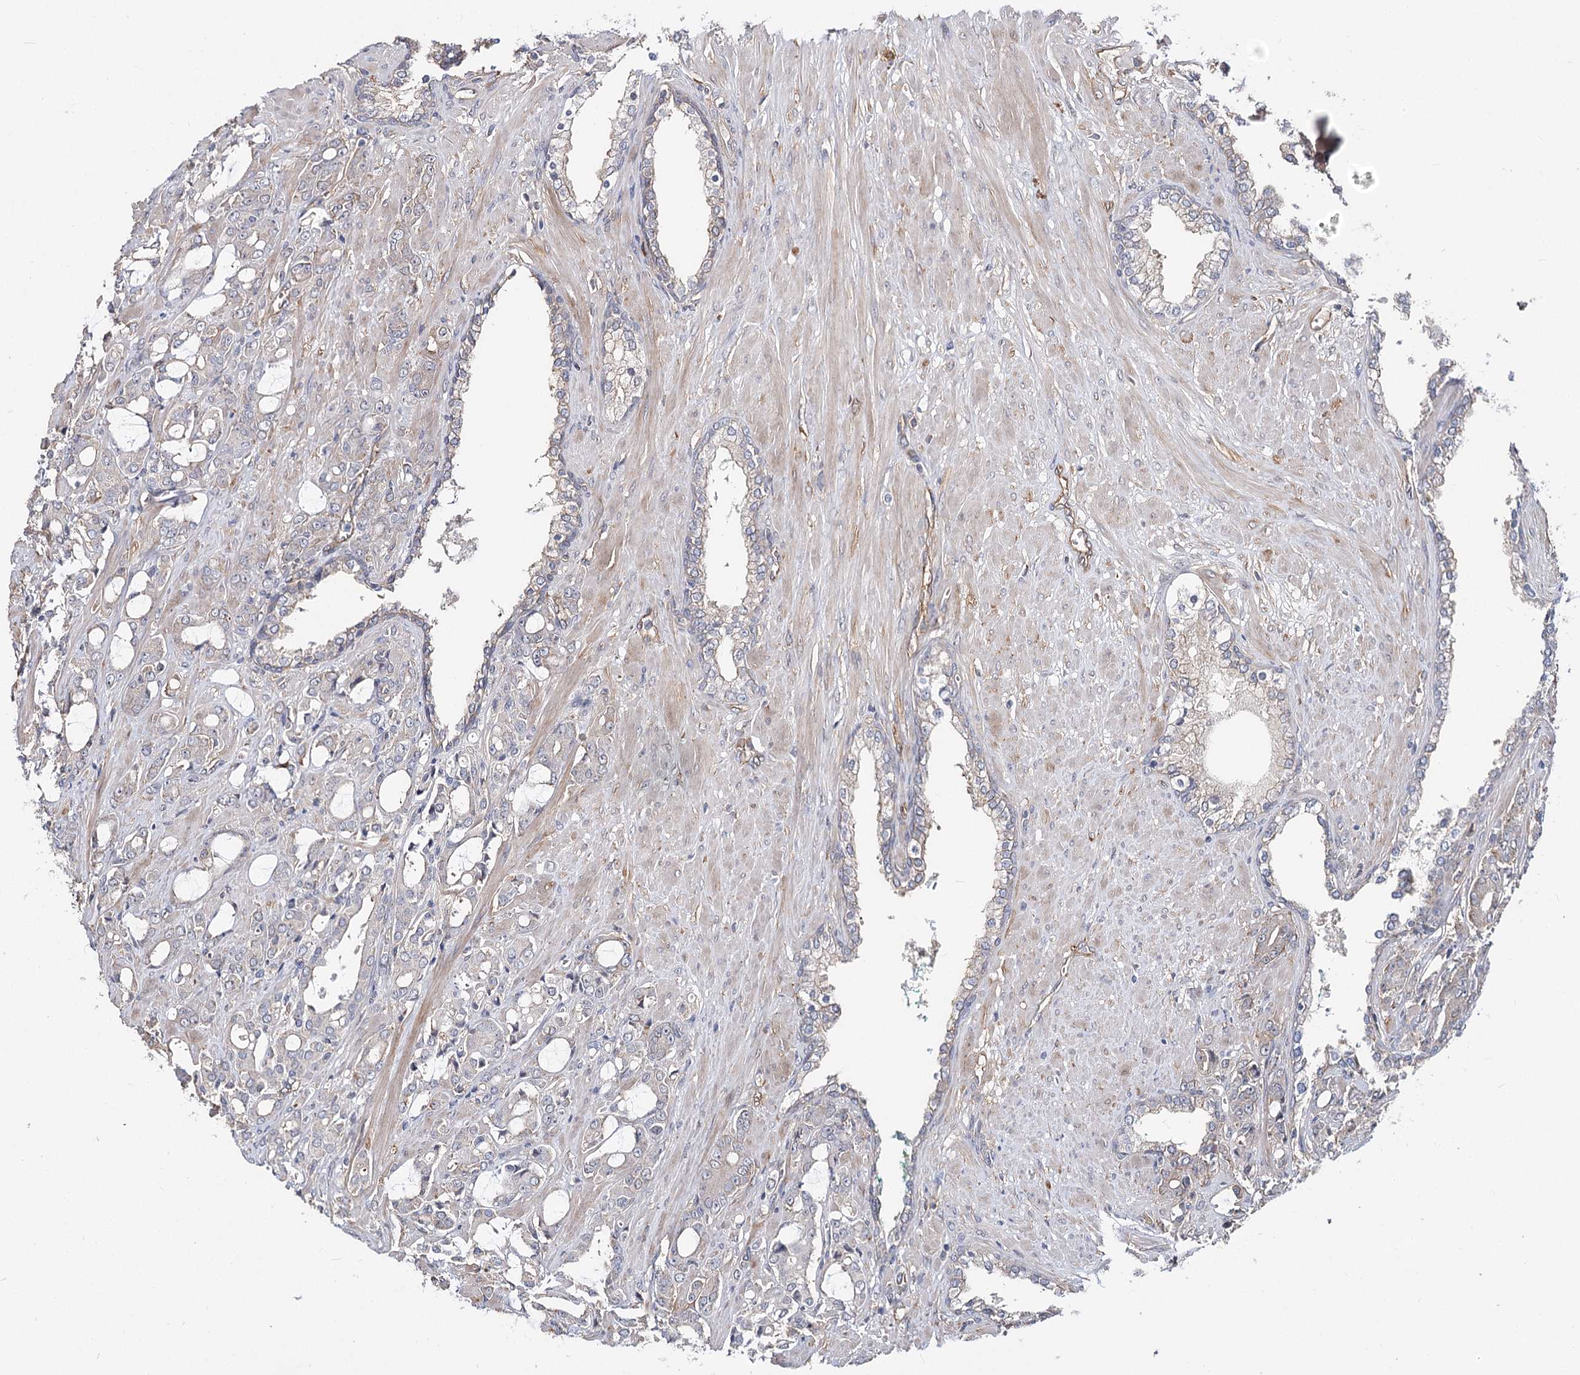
{"staining": {"intensity": "negative", "quantity": "none", "location": "none"}, "tissue": "prostate cancer", "cell_type": "Tumor cells", "image_type": "cancer", "snomed": [{"axis": "morphology", "description": "Adenocarcinoma, High grade"}, {"axis": "topography", "description": "Prostate"}], "caption": "Tumor cells are negative for protein expression in human prostate adenocarcinoma (high-grade).", "gene": "TMEM218", "patient": {"sex": "male", "age": 72}}